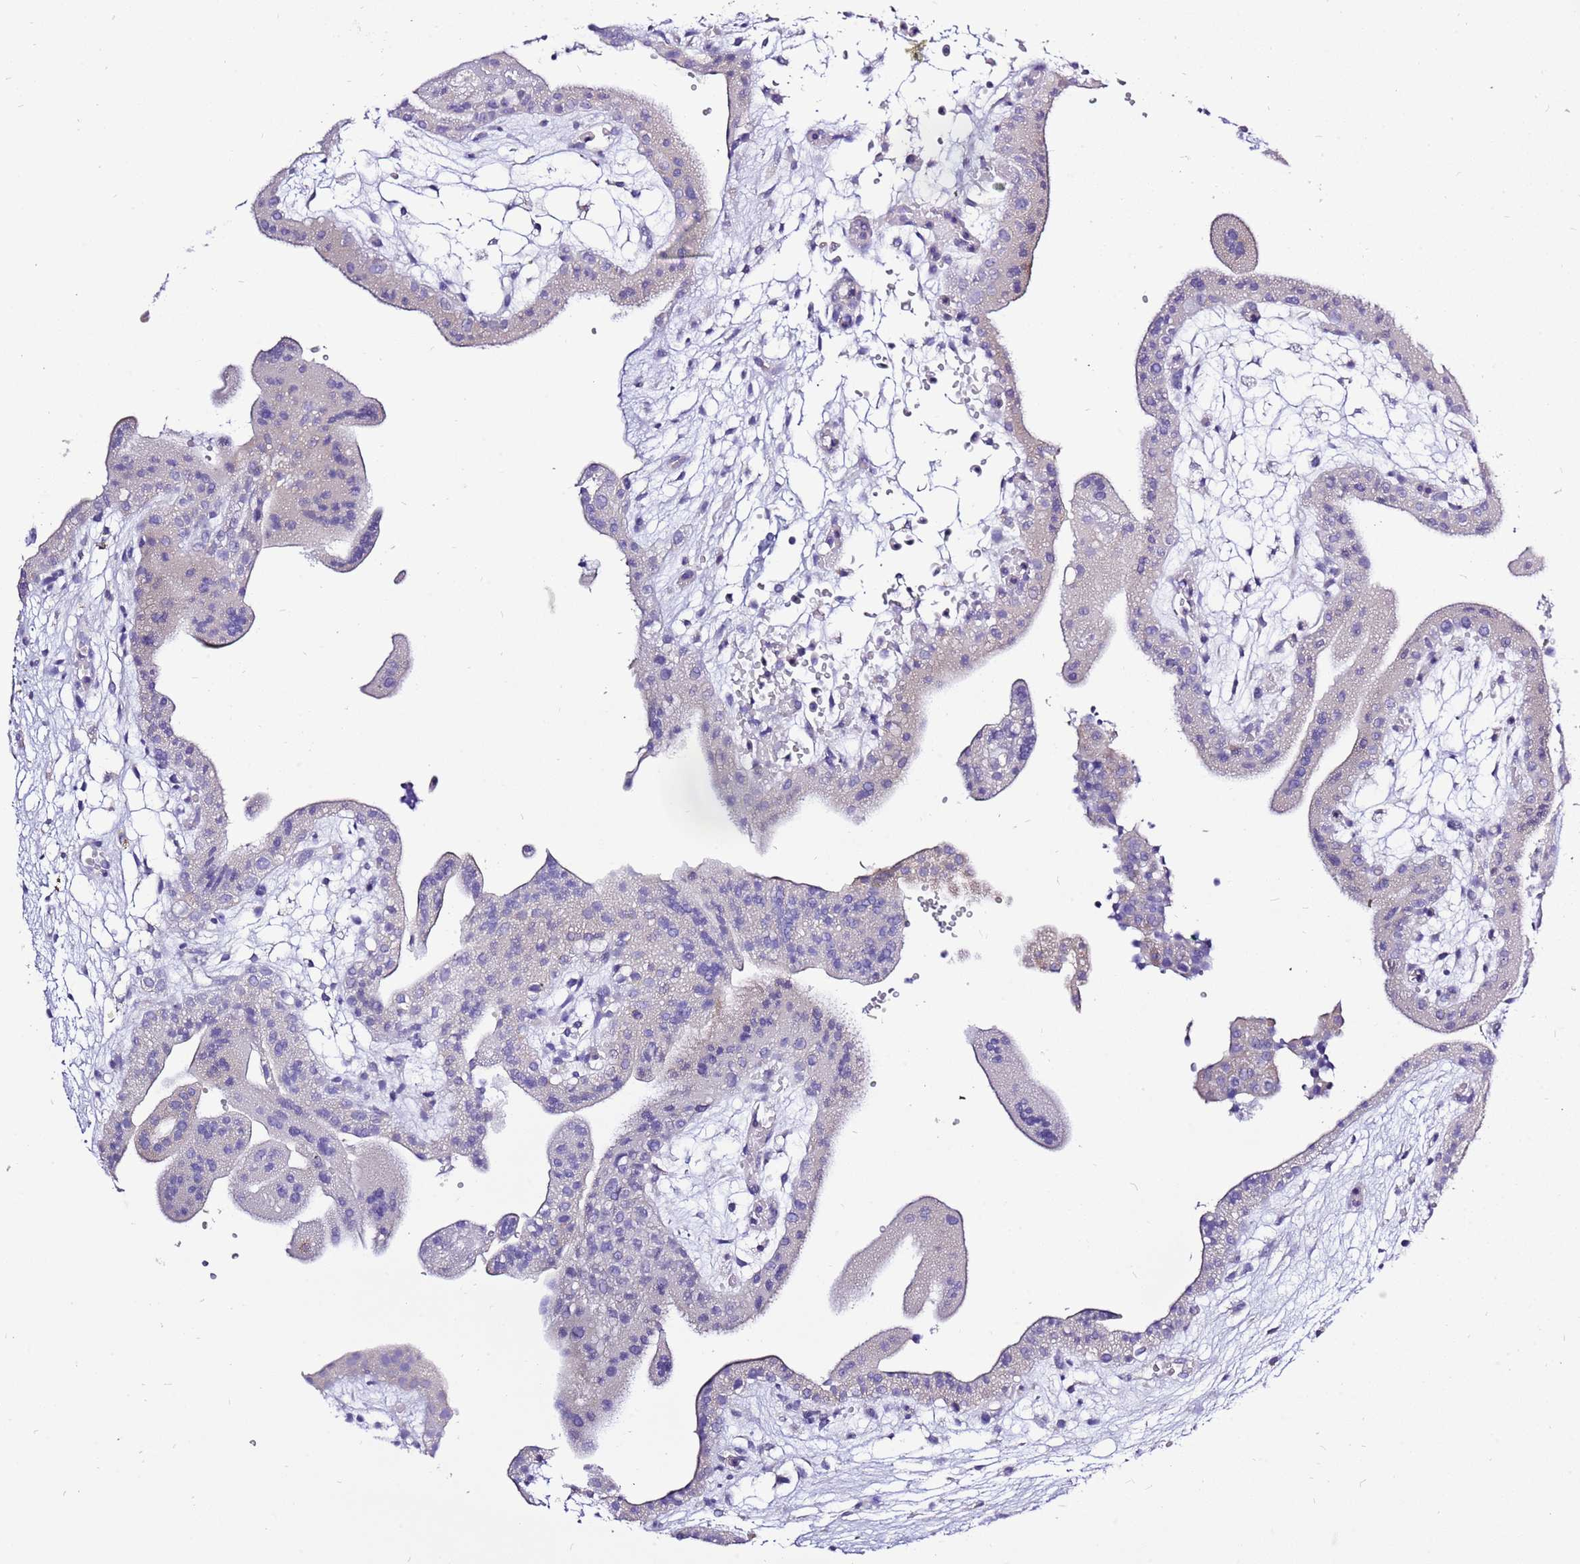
{"staining": {"intensity": "negative", "quantity": "none", "location": "none"}, "tissue": "placenta", "cell_type": "Decidual cells", "image_type": "normal", "snomed": [{"axis": "morphology", "description": "Normal tissue, NOS"}, {"axis": "topography", "description": "Placenta"}], "caption": "Immunohistochemistry (IHC) photomicrograph of normal placenta: human placenta stained with DAB demonstrates no significant protein expression in decidual cells.", "gene": "GLCE", "patient": {"sex": "female", "age": 18}}